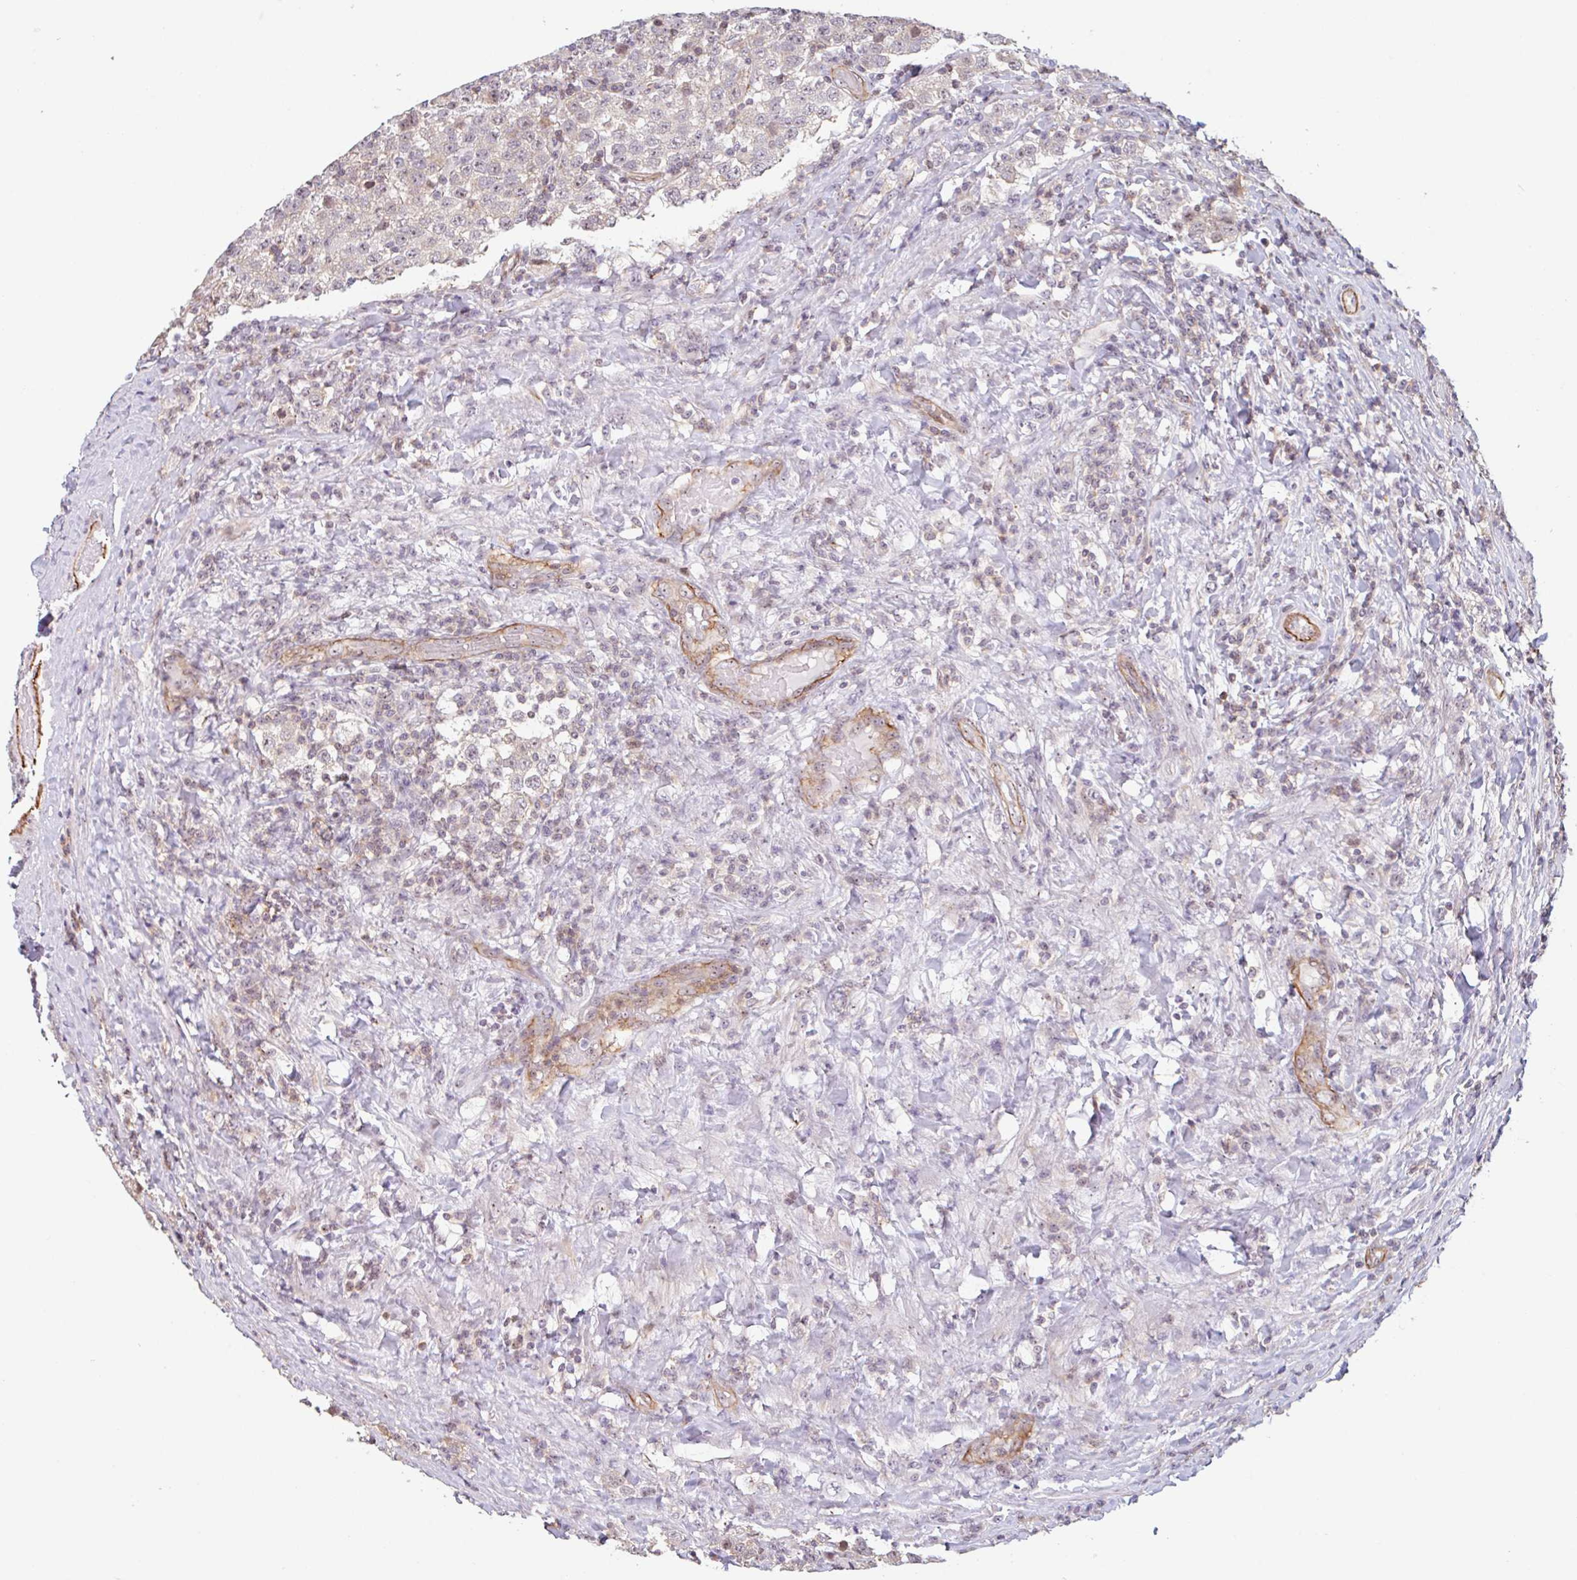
{"staining": {"intensity": "negative", "quantity": "none", "location": "none"}, "tissue": "testis cancer", "cell_type": "Tumor cells", "image_type": "cancer", "snomed": [{"axis": "morphology", "description": "Seminoma, NOS"}, {"axis": "topography", "description": "Testis"}], "caption": "The image displays no significant expression in tumor cells of testis seminoma.", "gene": "ZNF689", "patient": {"sex": "male", "age": 34}}